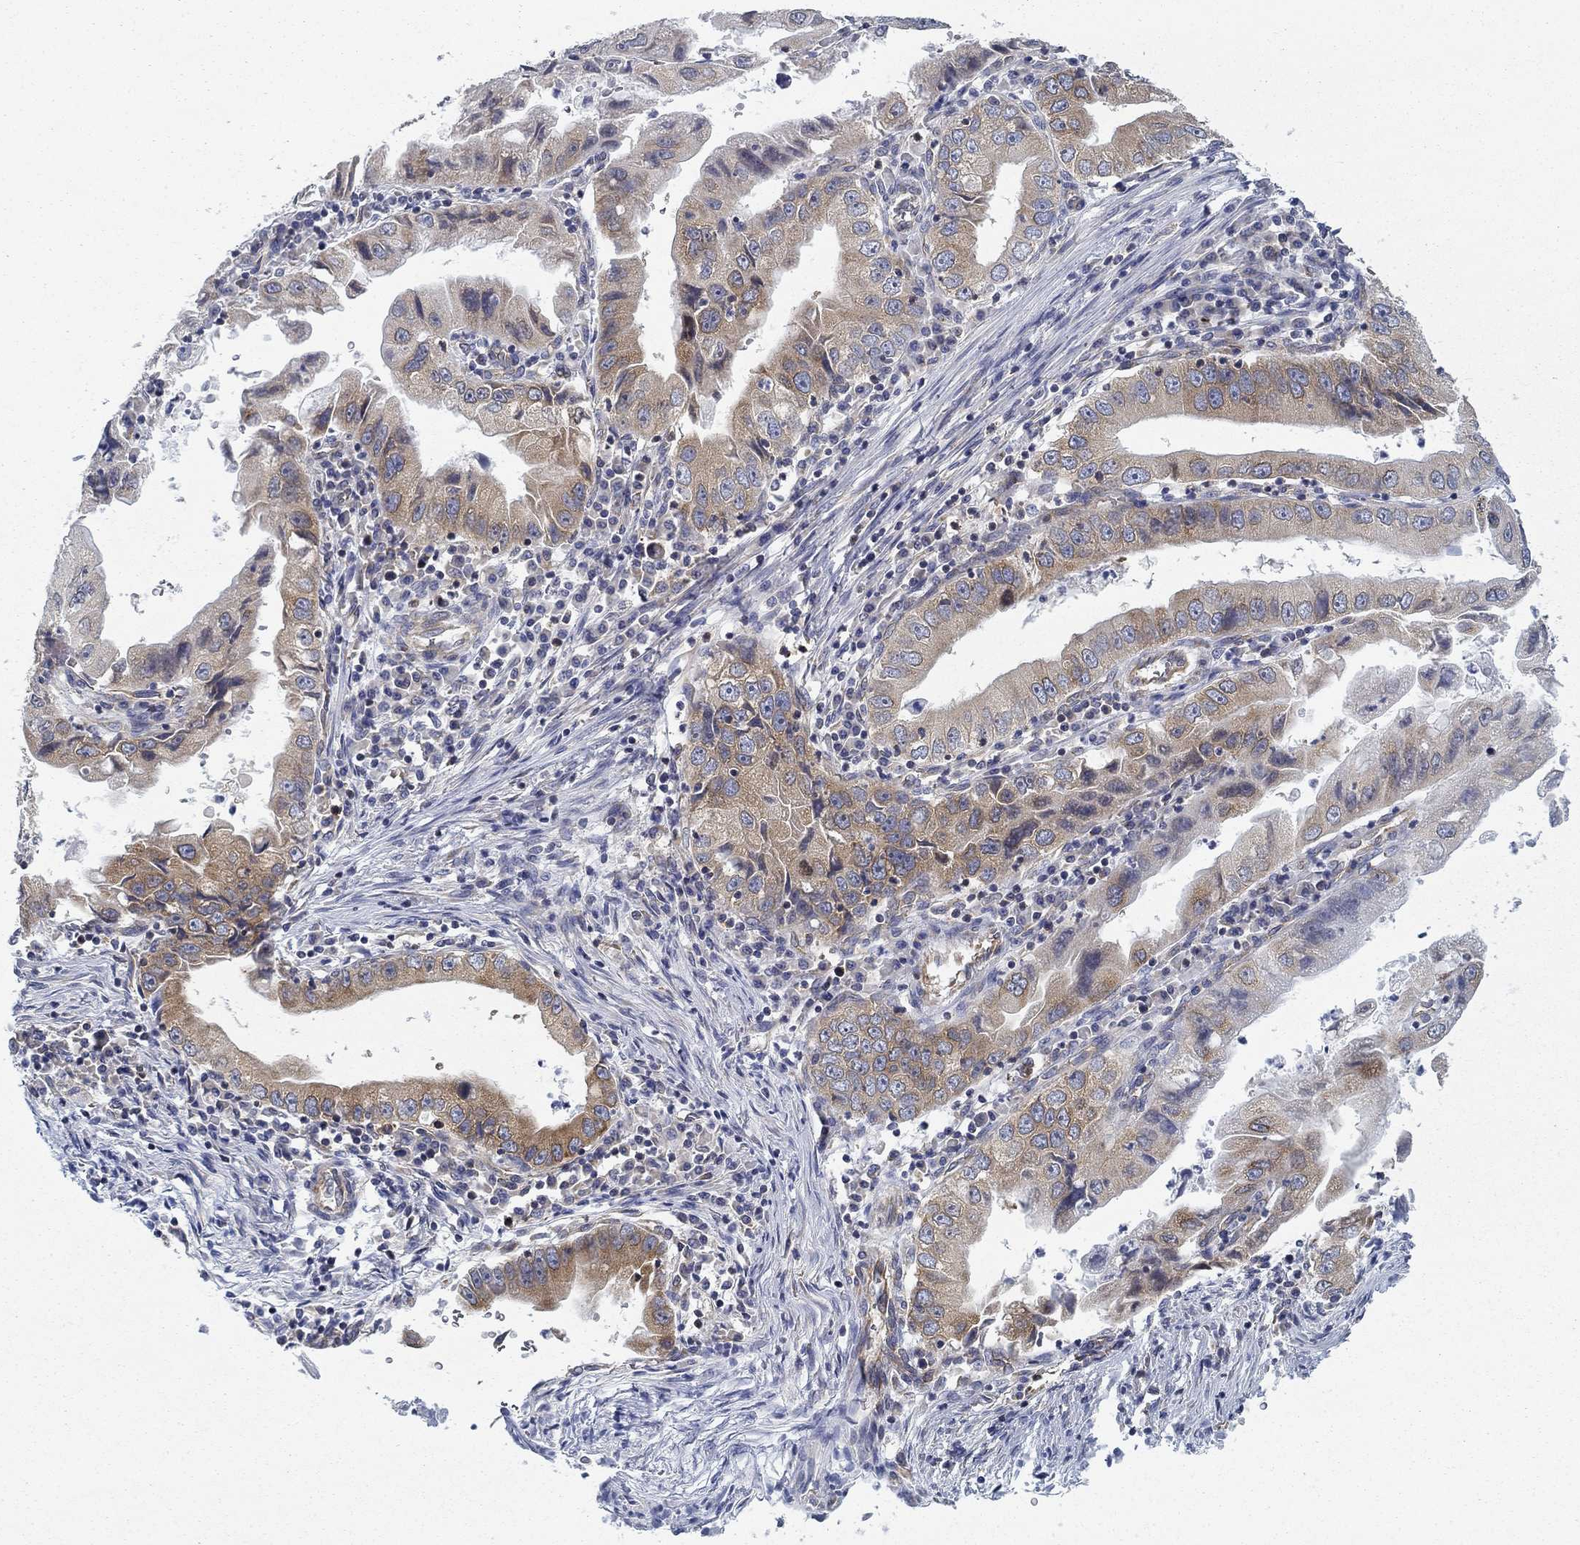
{"staining": {"intensity": "weak", "quantity": ">75%", "location": "cytoplasmic/membranous"}, "tissue": "stomach cancer", "cell_type": "Tumor cells", "image_type": "cancer", "snomed": [{"axis": "morphology", "description": "Adenocarcinoma, NOS"}, {"axis": "topography", "description": "Stomach"}], "caption": "This micrograph reveals adenocarcinoma (stomach) stained with IHC to label a protein in brown. The cytoplasmic/membranous of tumor cells show weak positivity for the protein. Nuclei are counter-stained blue.", "gene": "FXR1", "patient": {"sex": "male", "age": 76}}